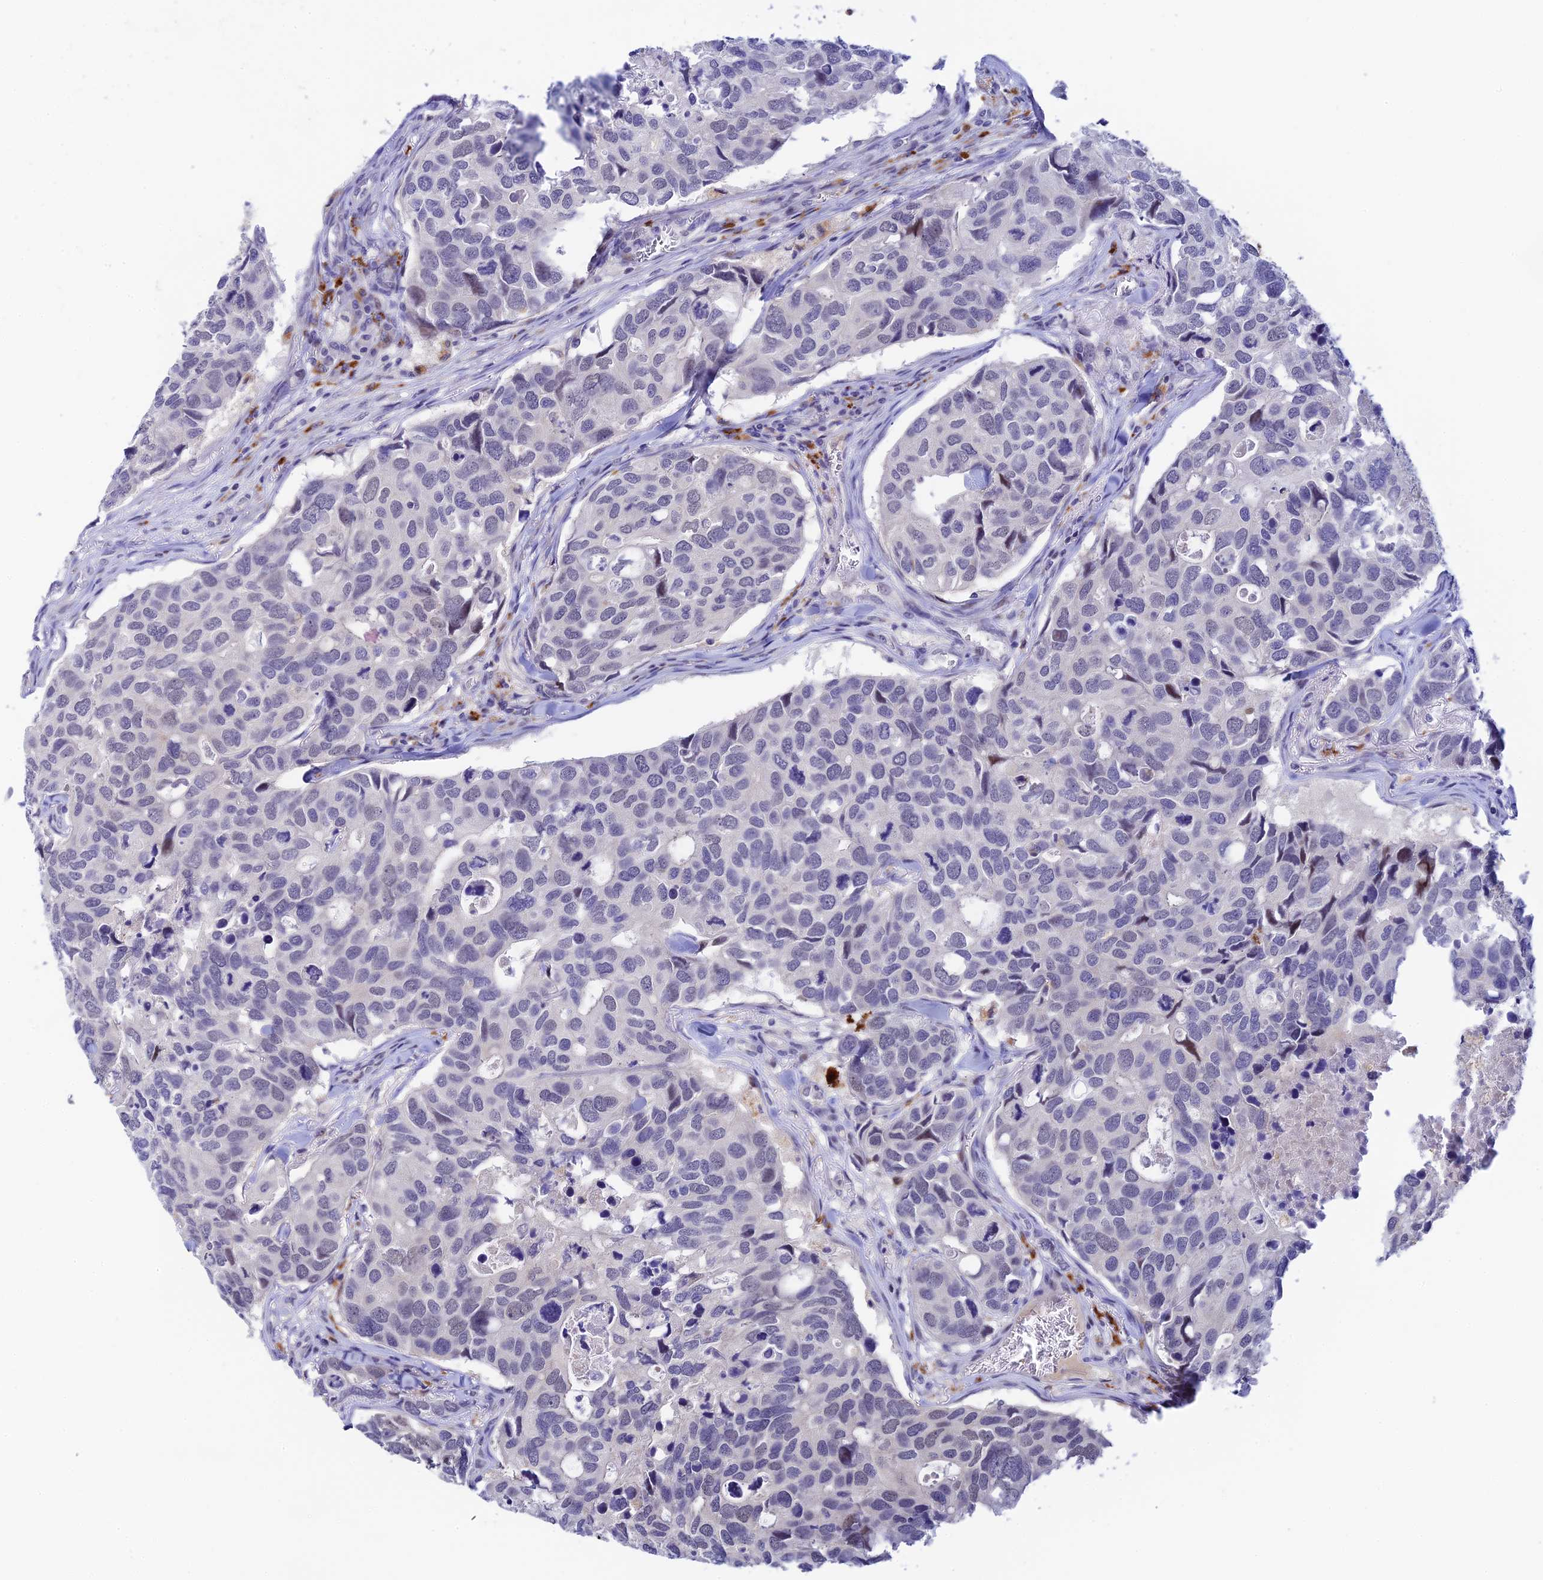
{"staining": {"intensity": "negative", "quantity": "none", "location": "none"}, "tissue": "breast cancer", "cell_type": "Tumor cells", "image_type": "cancer", "snomed": [{"axis": "morphology", "description": "Duct carcinoma"}, {"axis": "topography", "description": "Breast"}], "caption": "This is an immunohistochemistry photomicrograph of human breast cancer. There is no staining in tumor cells.", "gene": "RASGEF1B", "patient": {"sex": "female", "age": 83}}